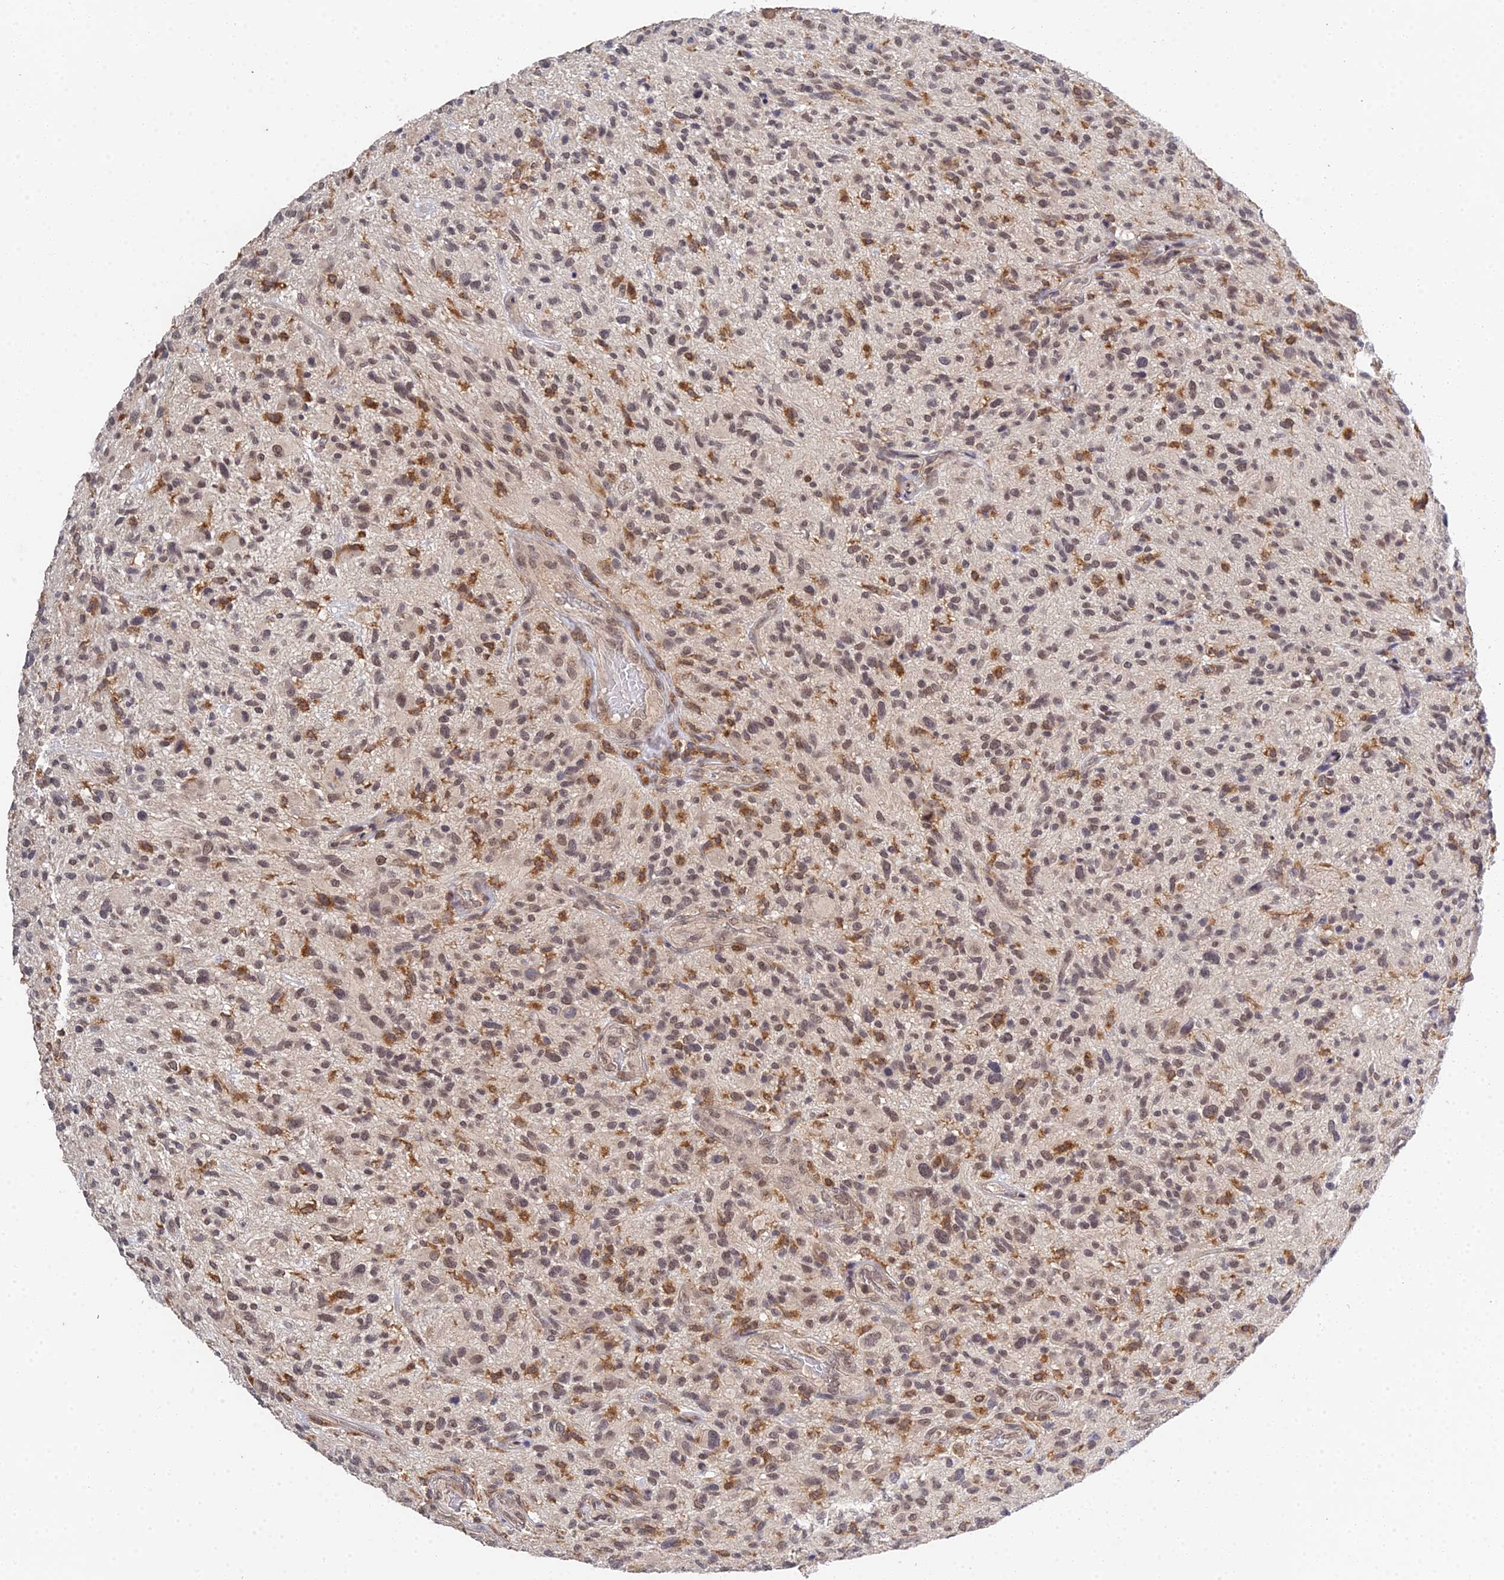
{"staining": {"intensity": "moderate", "quantity": "25%-75%", "location": "cytoplasmic/membranous,nuclear"}, "tissue": "glioma", "cell_type": "Tumor cells", "image_type": "cancer", "snomed": [{"axis": "morphology", "description": "Glioma, malignant, High grade"}, {"axis": "topography", "description": "Brain"}], "caption": "Immunohistochemistry micrograph of neoplastic tissue: human glioma stained using immunohistochemistry displays medium levels of moderate protein expression localized specifically in the cytoplasmic/membranous and nuclear of tumor cells, appearing as a cytoplasmic/membranous and nuclear brown color.", "gene": "TPRX1", "patient": {"sex": "male", "age": 47}}